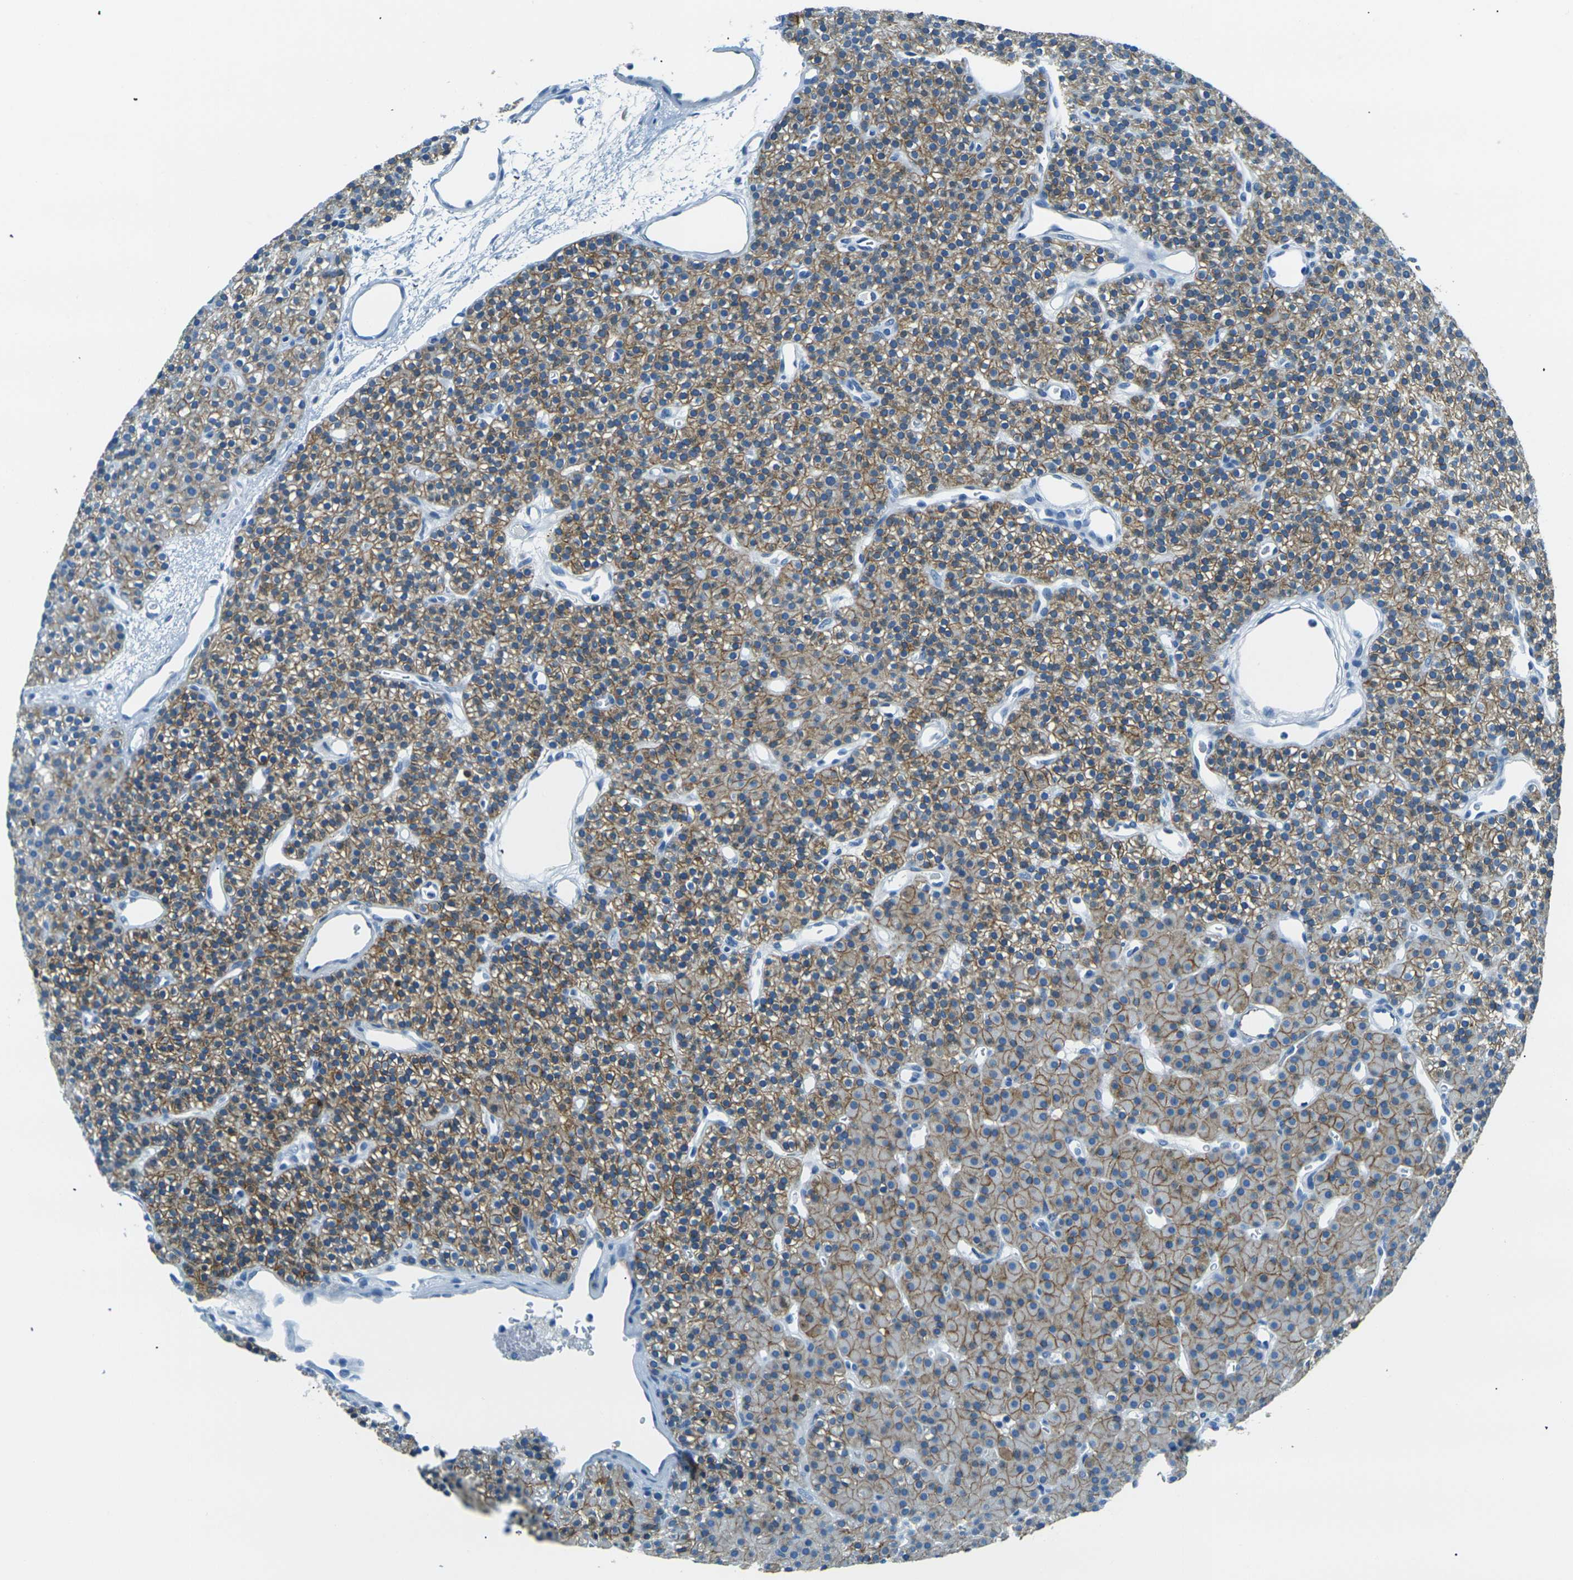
{"staining": {"intensity": "moderate", "quantity": ">75%", "location": "cytoplasmic/membranous"}, "tissue": "parathyroid gland", "cell_type": "Glandular cells", "image_type": "normal", "snomed": [{"axis": "morphology", "description": "Normal tissue, NOS"}, {"axis": "morphology", "description": "Hyperplasia, NOS"}, {"axis": "topography", "description": "Parathyroid gland"}], "caption": "A medium amount of moderate cytoplasmic/membranous staining is appreciated in about >75% of glandular cells in benign parathyroid gland. The staining is performed using DAB (3,3'-diaminobenzidine) brown chromogen to label protein expression. The nuclei are counter-stained blue using hematoxylin.", "gene": "OCLN", "patient": {"sex": "male", "age": 44}}